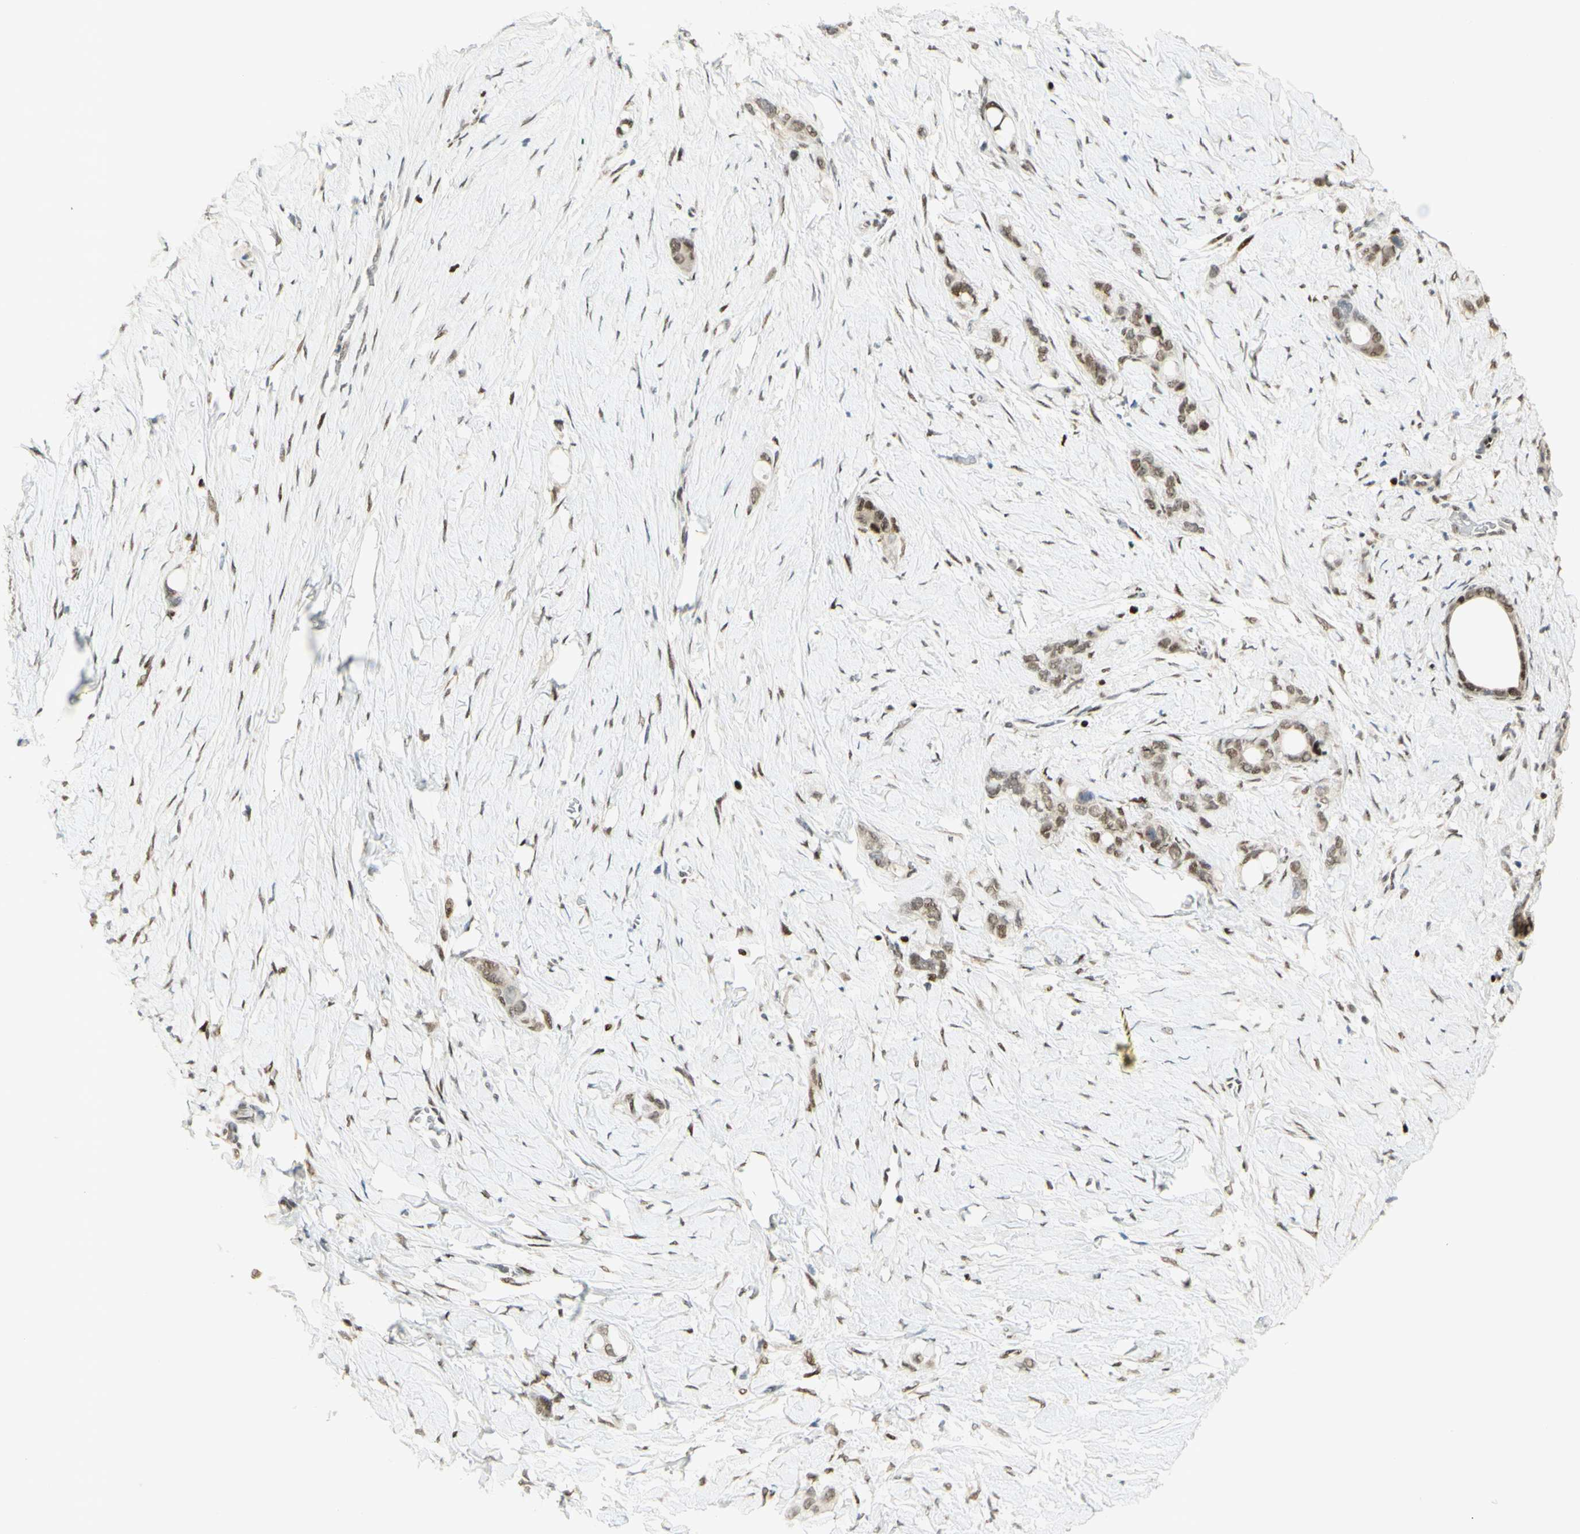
{"staining": {"intensity": "weak", "quantity": ">75%", "location": "cytoplasmic/membranous,nuclear"}, "tissue": "stomach cancer", "cell_type": "Tumor cells", "image_type": "cancer", "snomed": [{"axis": "morphology", "description": "Adenocarcinoma, NOS"}, {"axis": "topography", "description": "Stomach"}], "caption": "This is a histology image of immunohistochemistry staining of stomach adenocarcinoma, which shows weak expression in the cytoplasmic/membranous and nuclear of tumor cells.", "gene": "FOXP1", "patient": {"sex": "female", "age": 75}}